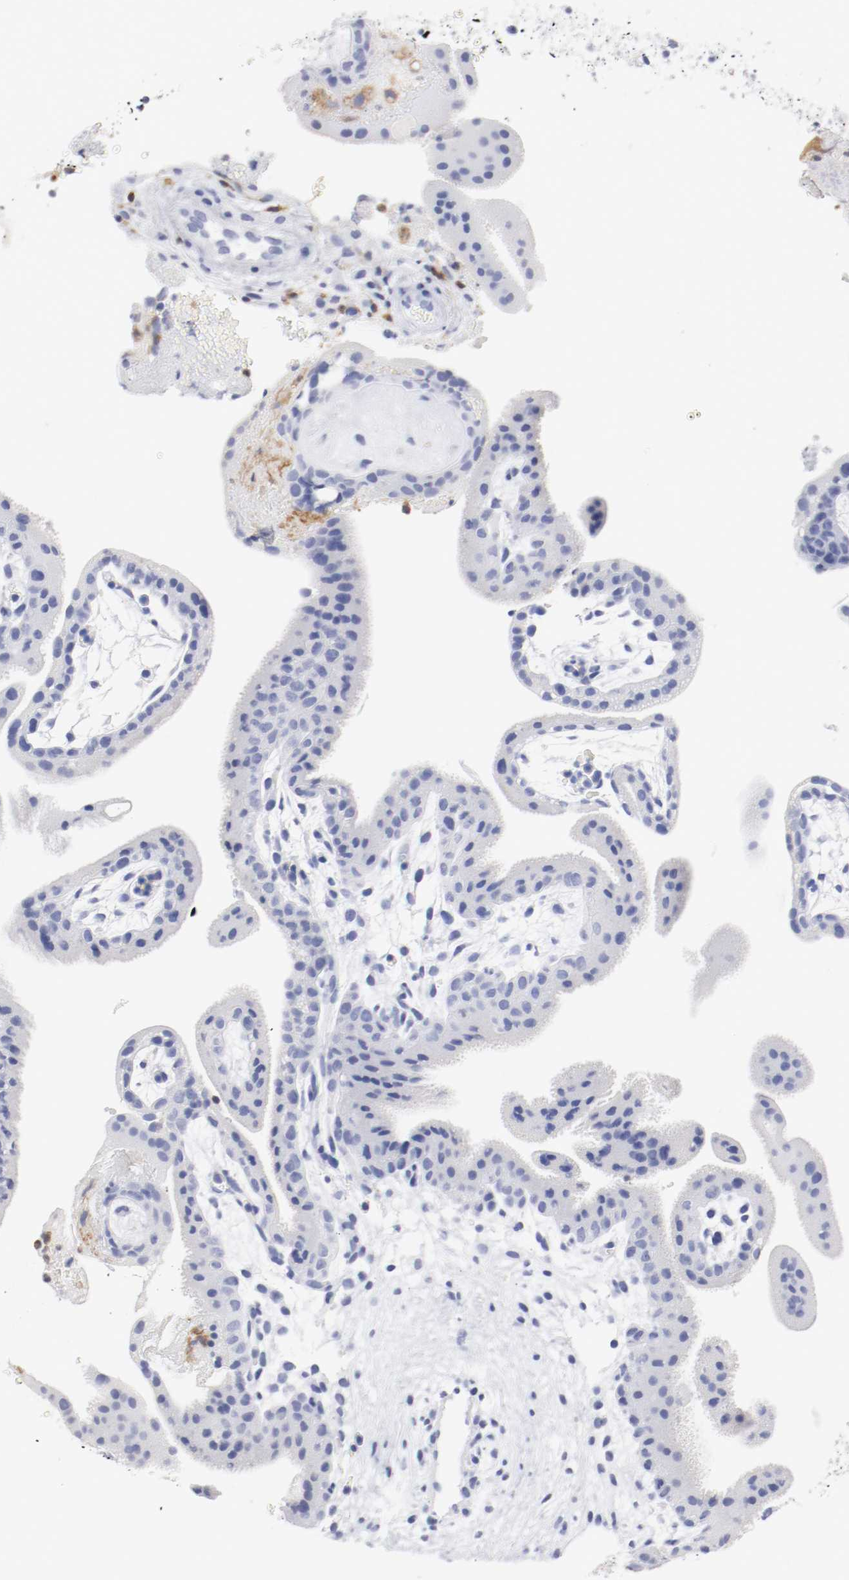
{"staining": {"intensity": "negative", "quantity": "none", "location": "none"}, "tissue": "placenta", "cell_type": "Decidual cells", "image_type": "normal", "snomed": [{"axis": "morphology", "description": "Normal tissue, NOS"}, {"axis": "topography", "description": "Placenta"}], "caption": "Image shows no protein positivity in decidual cells of unremarkable placenta. Nuclei are stained in blue.", "gene": "ITGAX", "patient": {"sex": "female", "age": 19}}